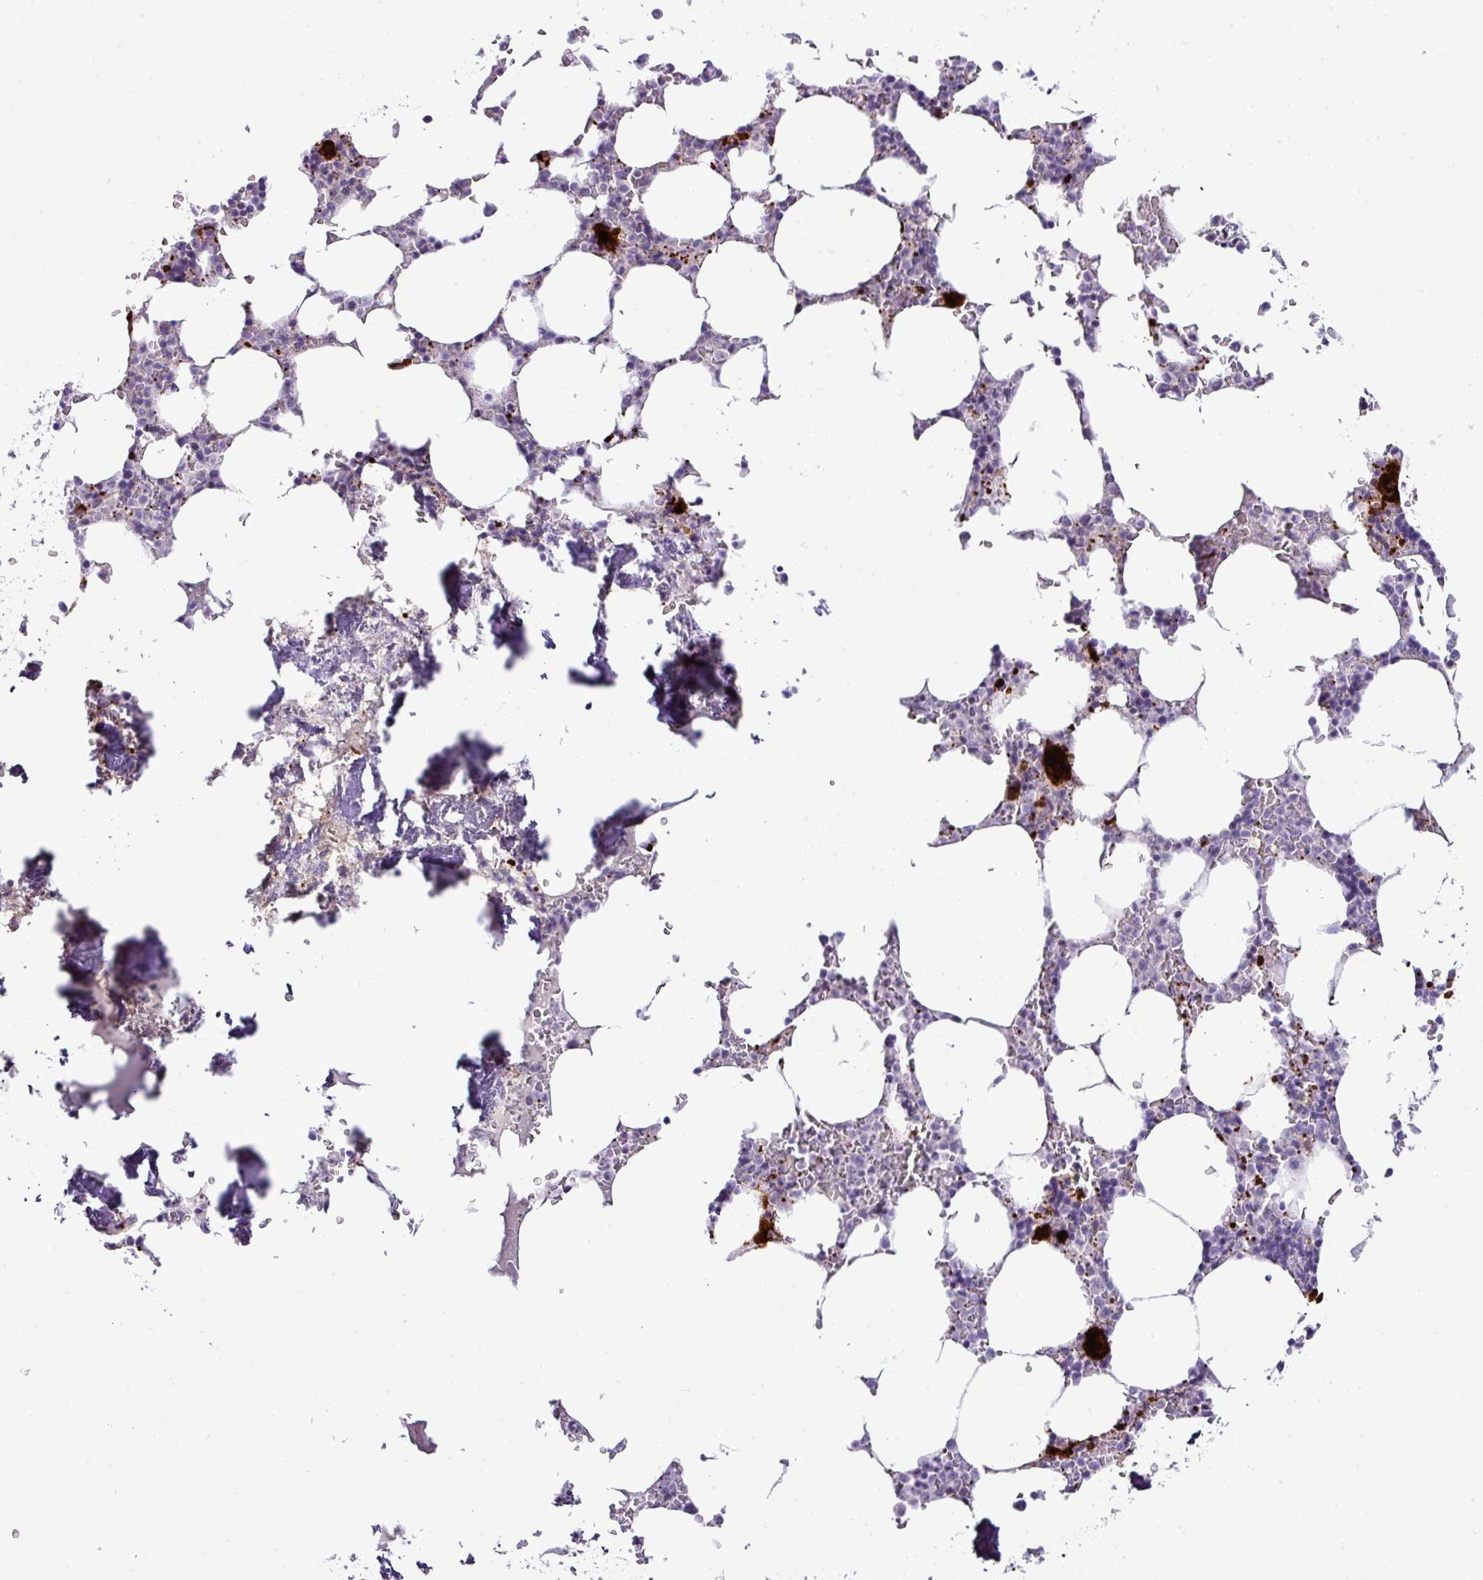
{"staining": {"intensity": "strong", "quantity": "<25%", "location": "cytoplasmic/membranous"}, "tissue": "bone marrow", "cell_type": "Hematopoietic cells", "image_type": "normal", "snomed": [{"axis": "morphology", "description": "Normal tissue, NOS"}, {"axis": "topography", "description": "Bone marrow"}], "caption": "IHC staining of unremarkable bone marrow, which shows medium levels of strong cytoplasmic/membranous staining in approximately <25% of hematopoietic cells indicating strong cytoplasmic/membranous protein staining. The staining was performed using DAB (brown) for protein detection and nuclei were counterstained in hematoxylin (blue).", "gene": "CMTM5", "patient": {"sex": "male", "age": 64}}